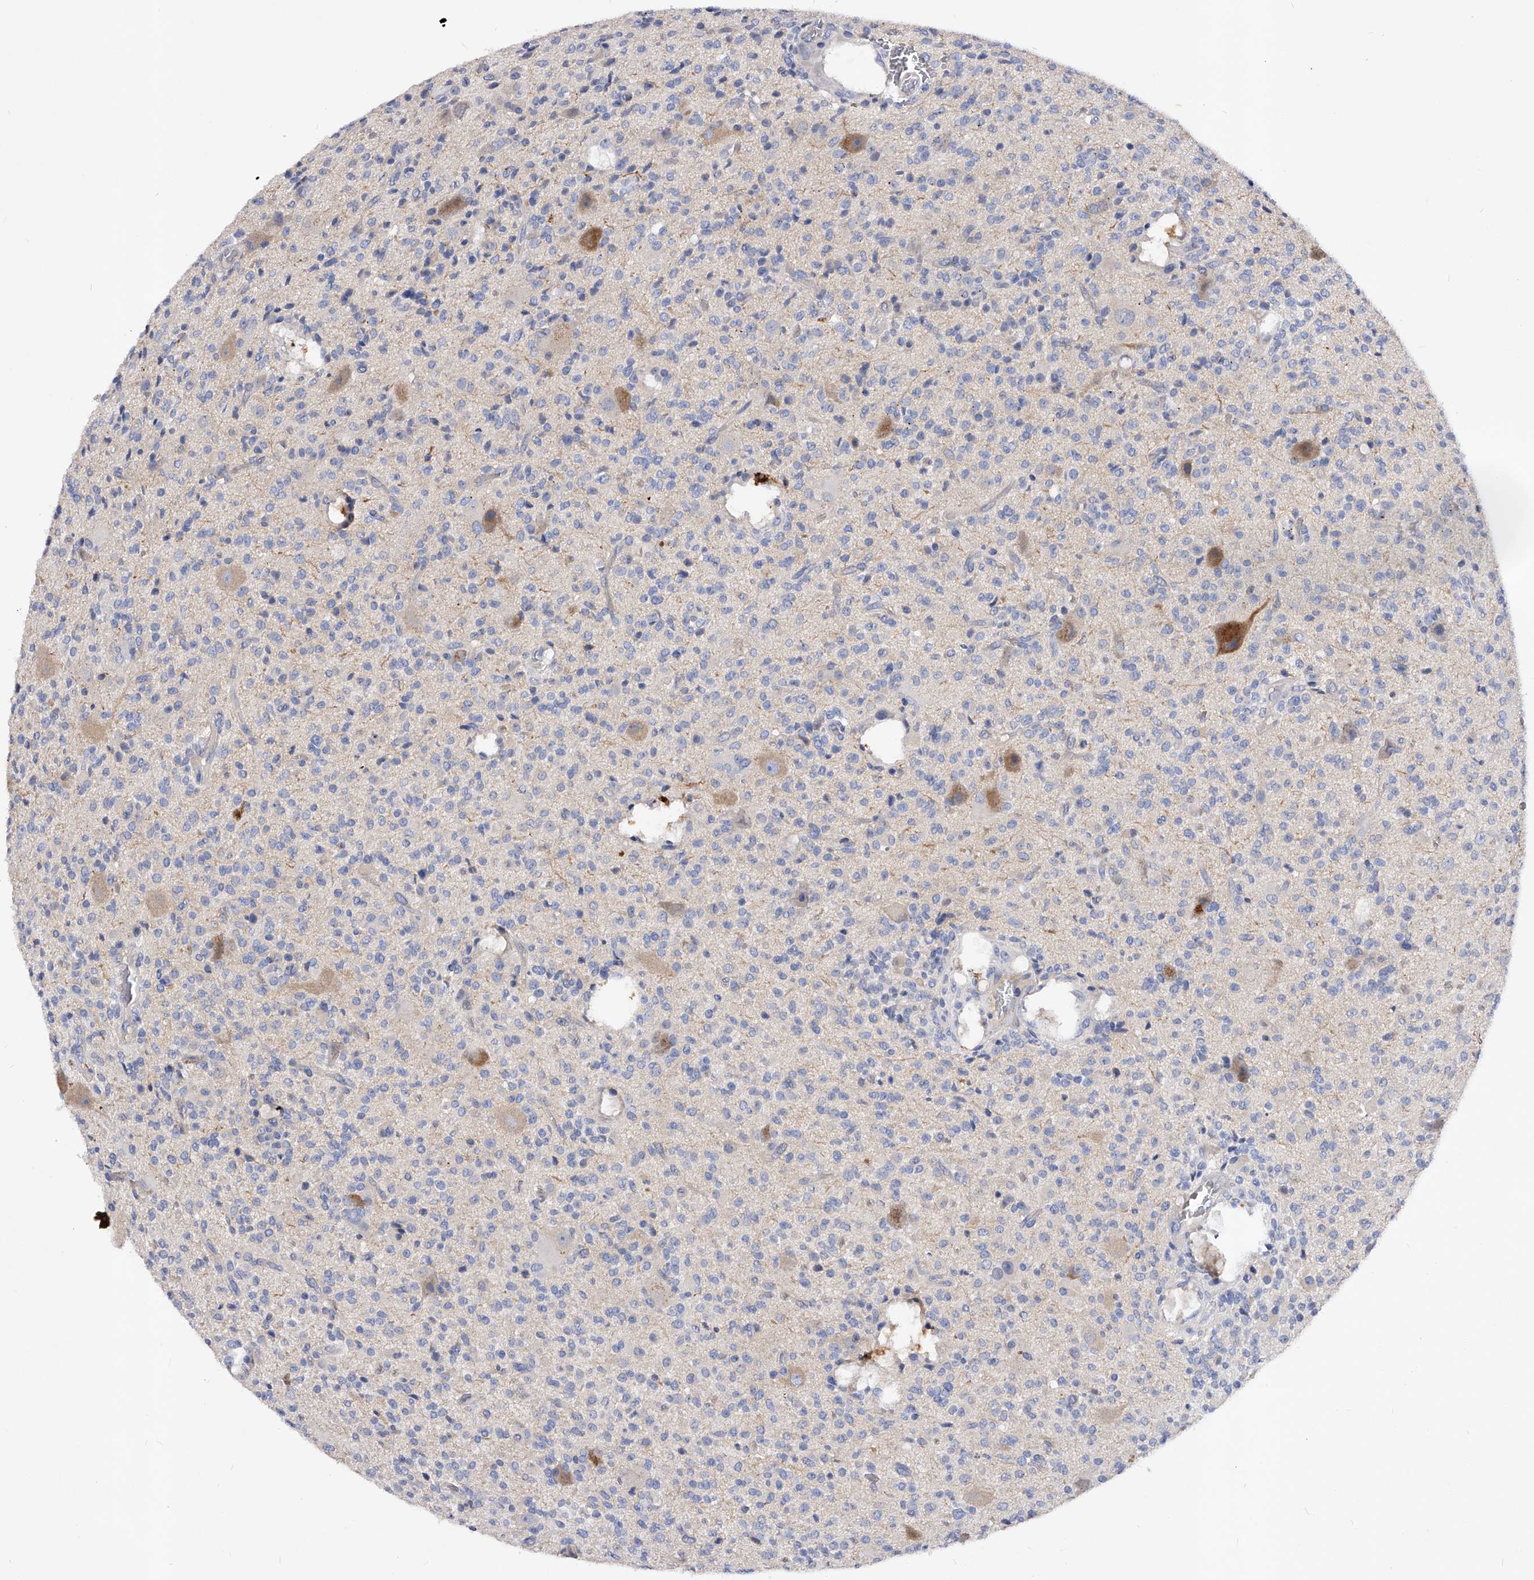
{"staining": {"intensity": "negative", "quantity": "none", "location": "none"}, "tissue": "glioma", "cell_type": "Tumor cells", "image_type": "cancer", "snomed": [{"axis": "morphology", "description": "Glioma, malignant, High grade"}, {"axis": "topography", "description": "Brain"}], "caption": "High magnification brightfield microscopy of malignant high-grade glioma stained with DAB (3,3'-diaminobenzidine) (brown) and counterstained with hematoxylin (blue): tumor cells show no significant expression.", "gene": "PPP5C", "patient": {"sex": "male", "age": 34}}